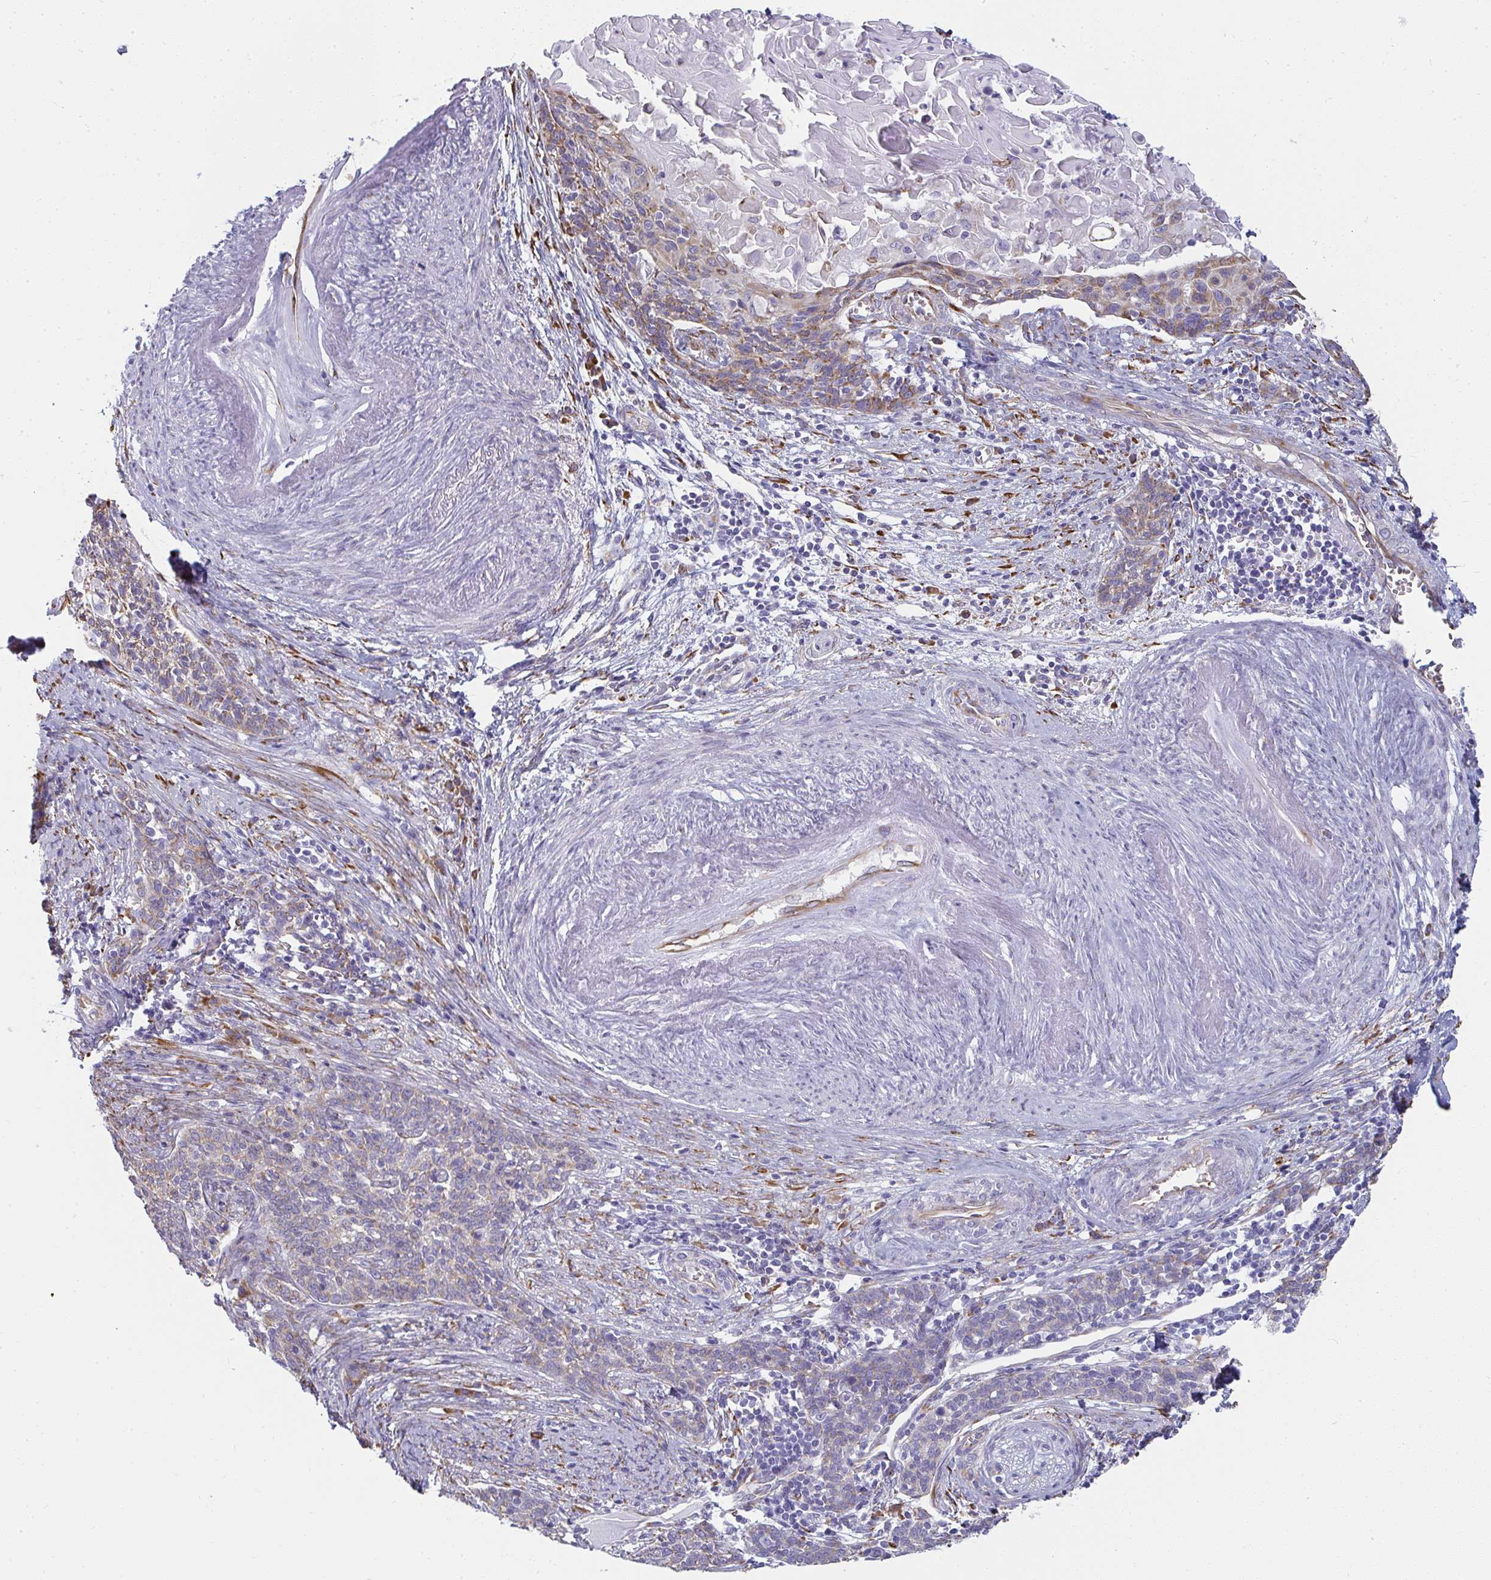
{"staining": {"intensity": "moderate", "quantity": "25%-75%", "location": "cytoplasmic/membranous"}, "tissue": "cervical cancer", "cell_type": "Tumor cells", "image_type": "cancer", "snomed": [{"axis": "morphology", "description": "Squamous cell carcinoma, NOS"}, {"axis": "topography", "description": "Cervix"}], "caption": "Protein staining displays moderate cytoplasmic/membranous positivity in about 25%-75% of tumor cells in cervical cancer (squamous cell carcinoma).", "gene": "SHROOM1", "patient": {"sex": "female", "age": 39}}